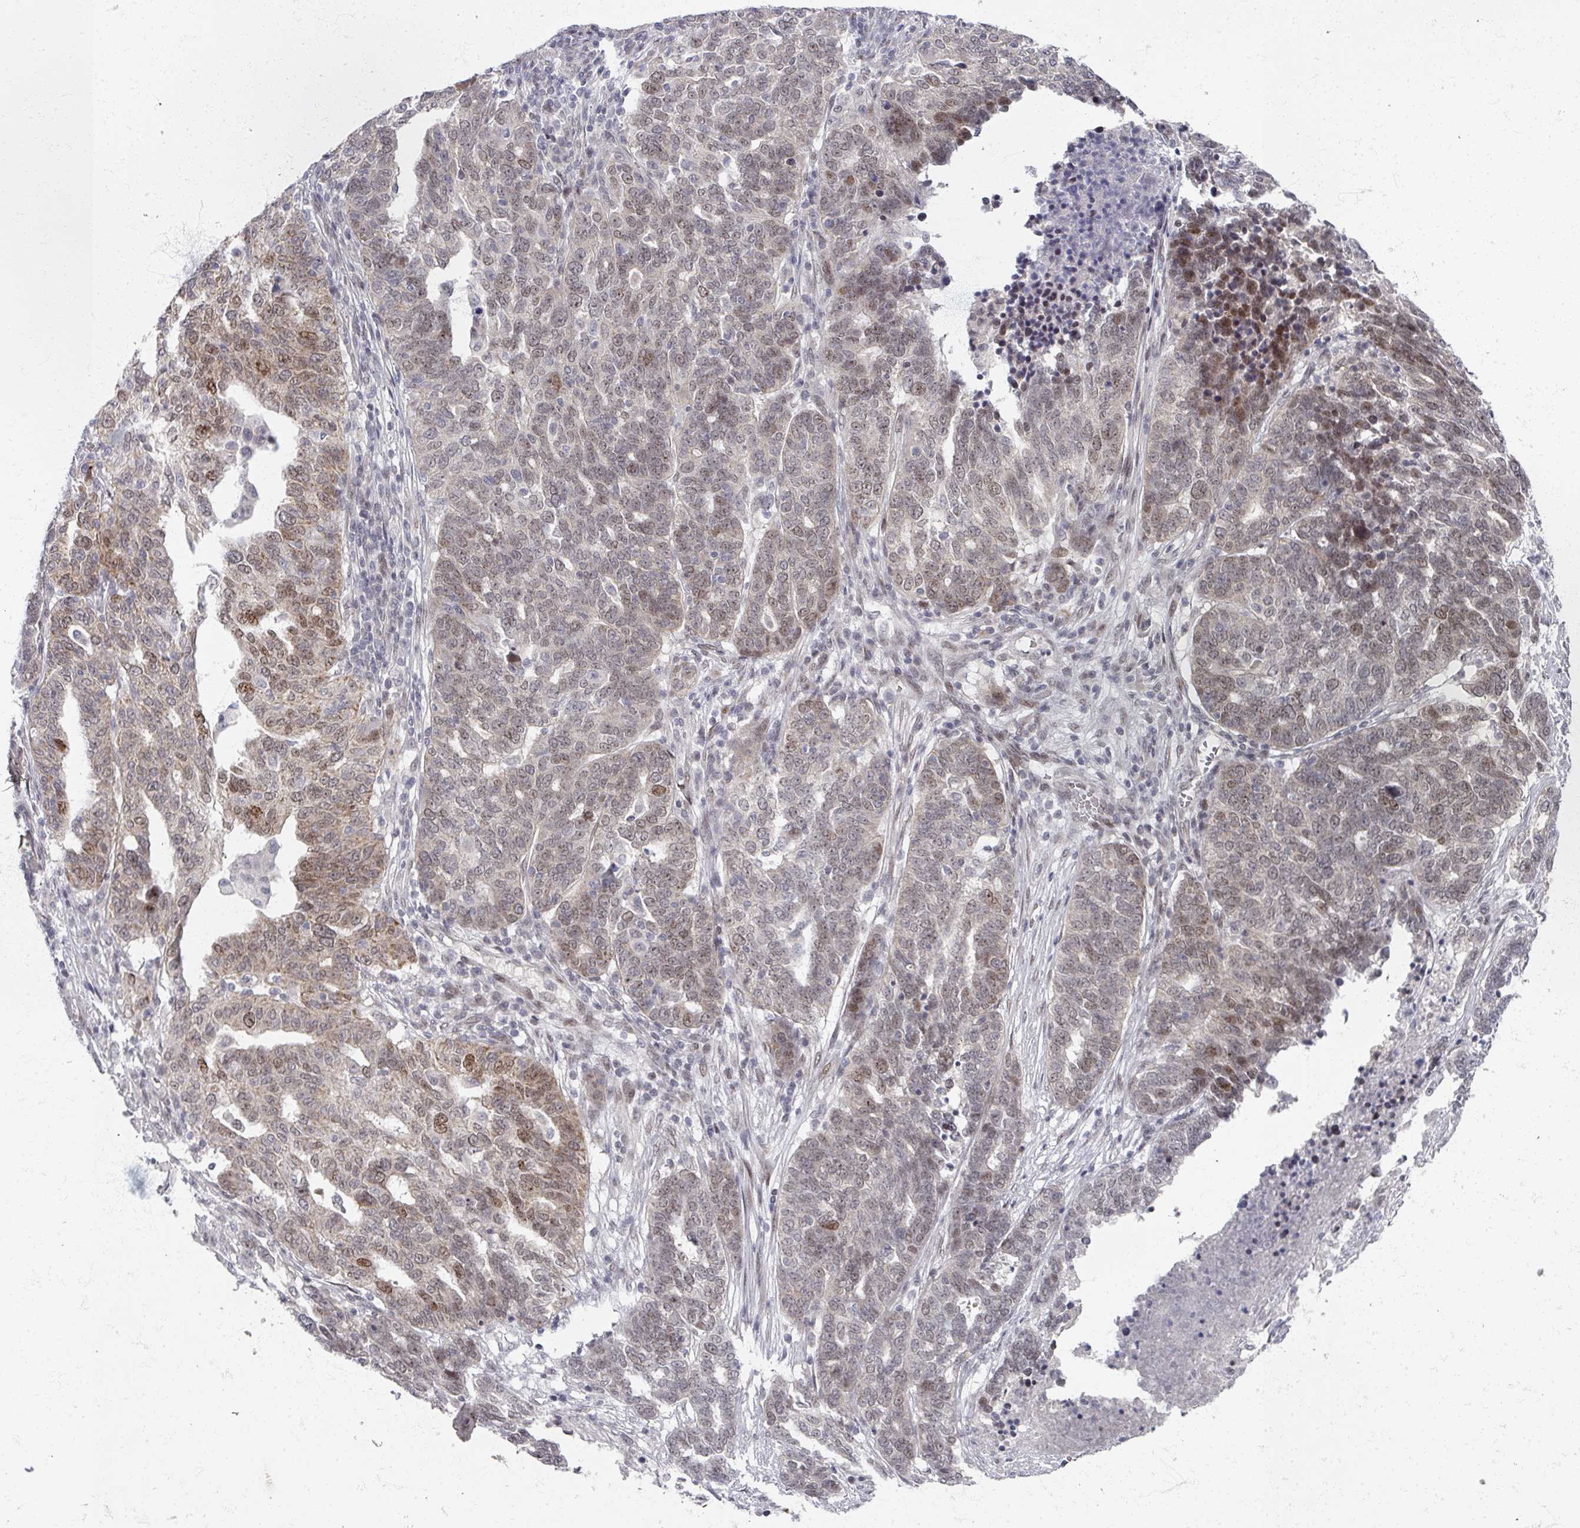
{"staining": {"intensity": "moderate", "quantity": "25%-75%", "location": "nuclear"}, "tissue": "ovarian cancer", "cell_type": "Tumor cells", "image_type": "cancer", "snomed": [{"axis": "morphology", "description": "Cystadenocarcinoma, serous, NOS"}, {"axis": "topography", "description": "Ovary"}], "caption": "Protein expression analysis of human ovarian serous cystadenocarcinoma reveals moderate nuclear positivity in approximately 25%-75% of tumor cells. (DAB (3,3'-diaminobenzidine) IHC, brown staining for protein, blue staining for nuclei).", "gene": "PSKH1", "patient": {"sex": "female", "age": 59}}